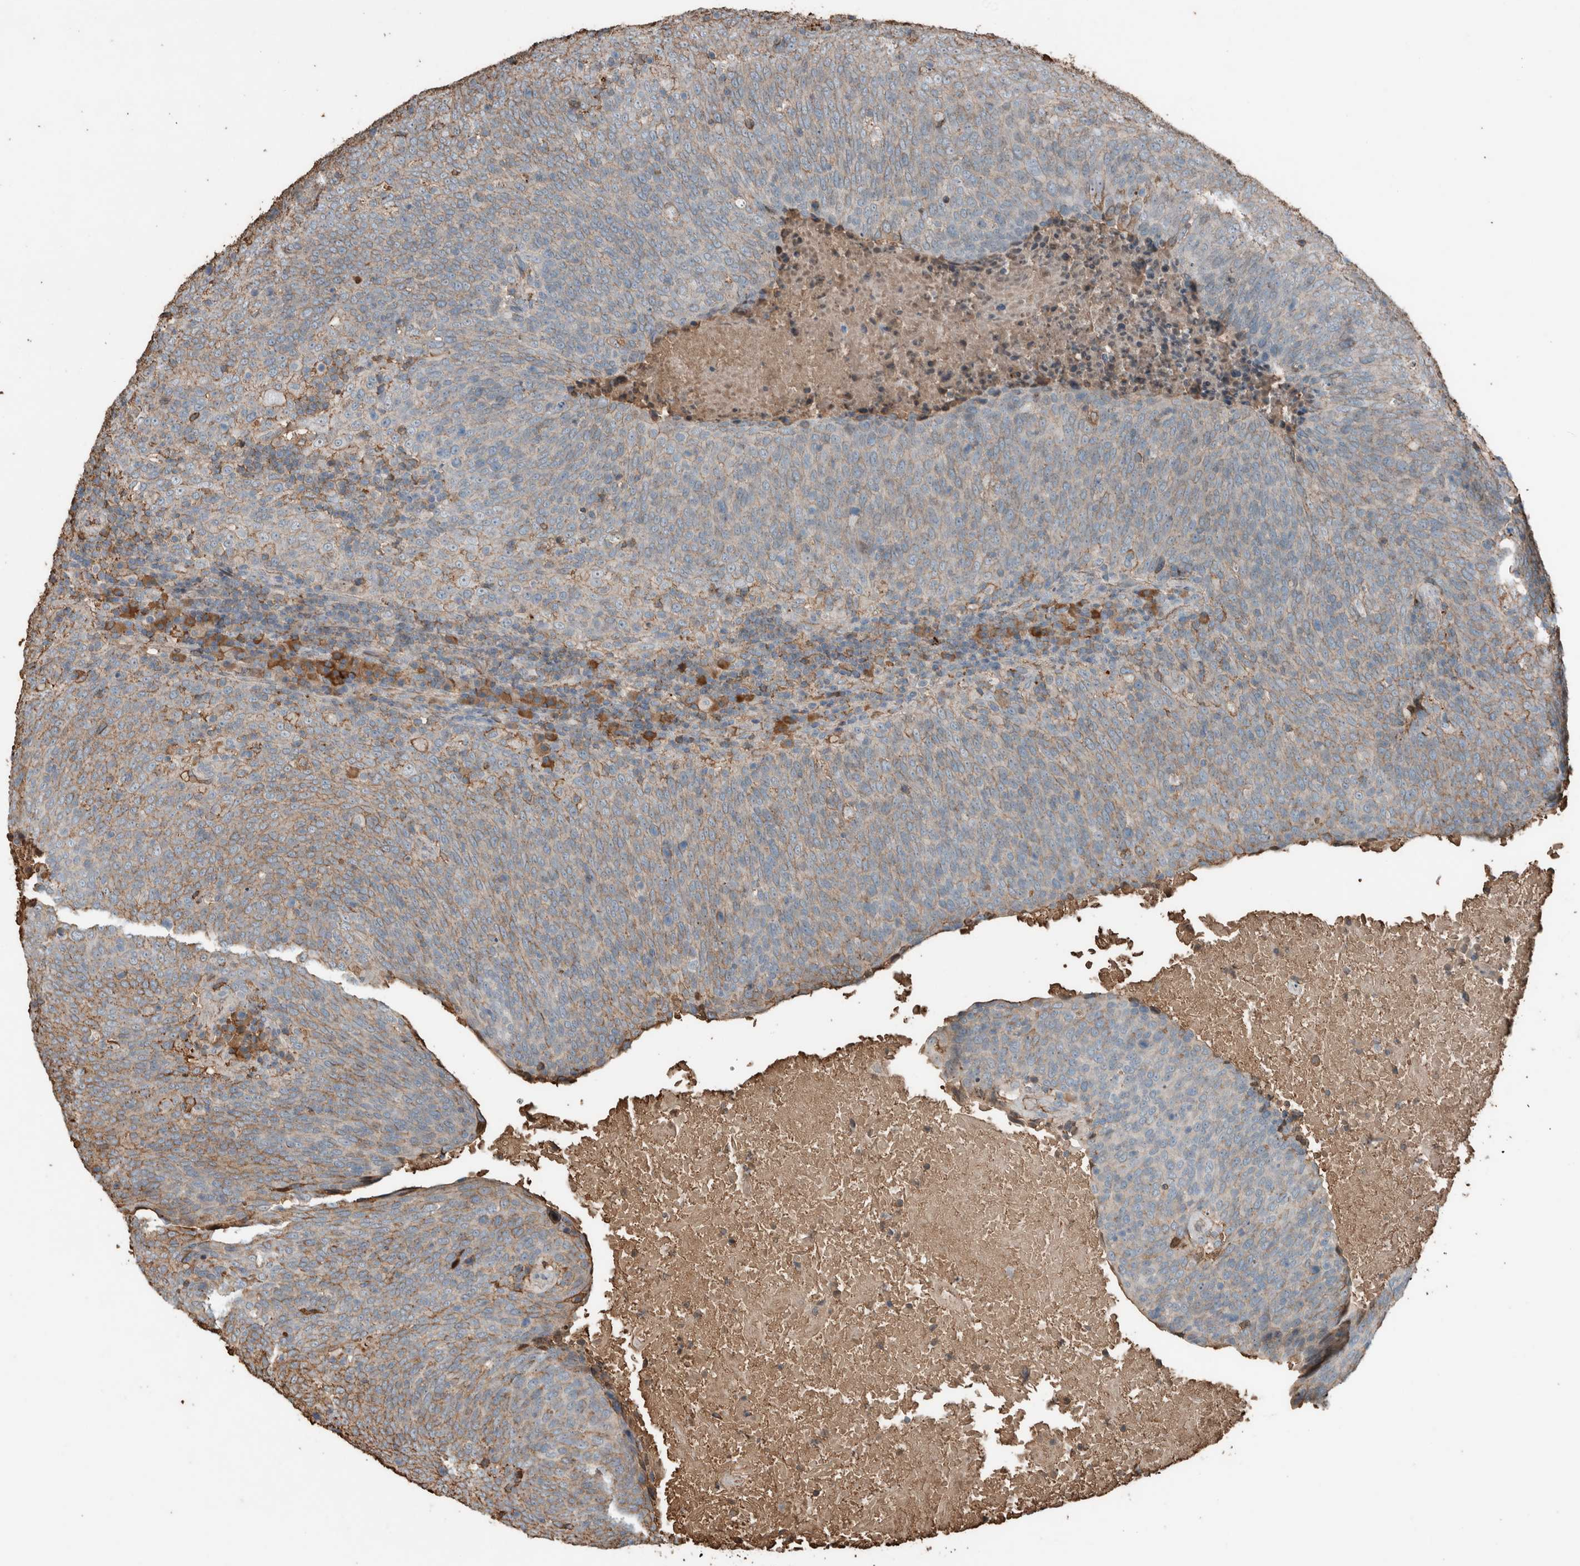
{"staining": {"intensity": "weak", "quantity": "25%-75%", "location": "cytoplasmic/membranous"}, "tissue": "head and neck cancer", "cell_type": "Tumor cells", "image_type": "cancer", "snomed": [{"axis": "morphology", "description": "Squamous cell carcinoma, NOS"}, {"axis": "morphology", "description": "Squamous cell carcinoma, metastatic, NOS"}, {"axis": "topography", "description": "Lymph node"}, {"axis": "topography", "description": "Head-Neck"}], "caption": "This histopathology image shows head and neck cancer stained with immunohistochemistry to label a protein in brown. The cytoplasmic/membranous of tumor cells show weak positivity for the protein. Nuclei are counter-stained blue.", "gene": "USP34", "patient": {"sex": "male", "age": 62}}